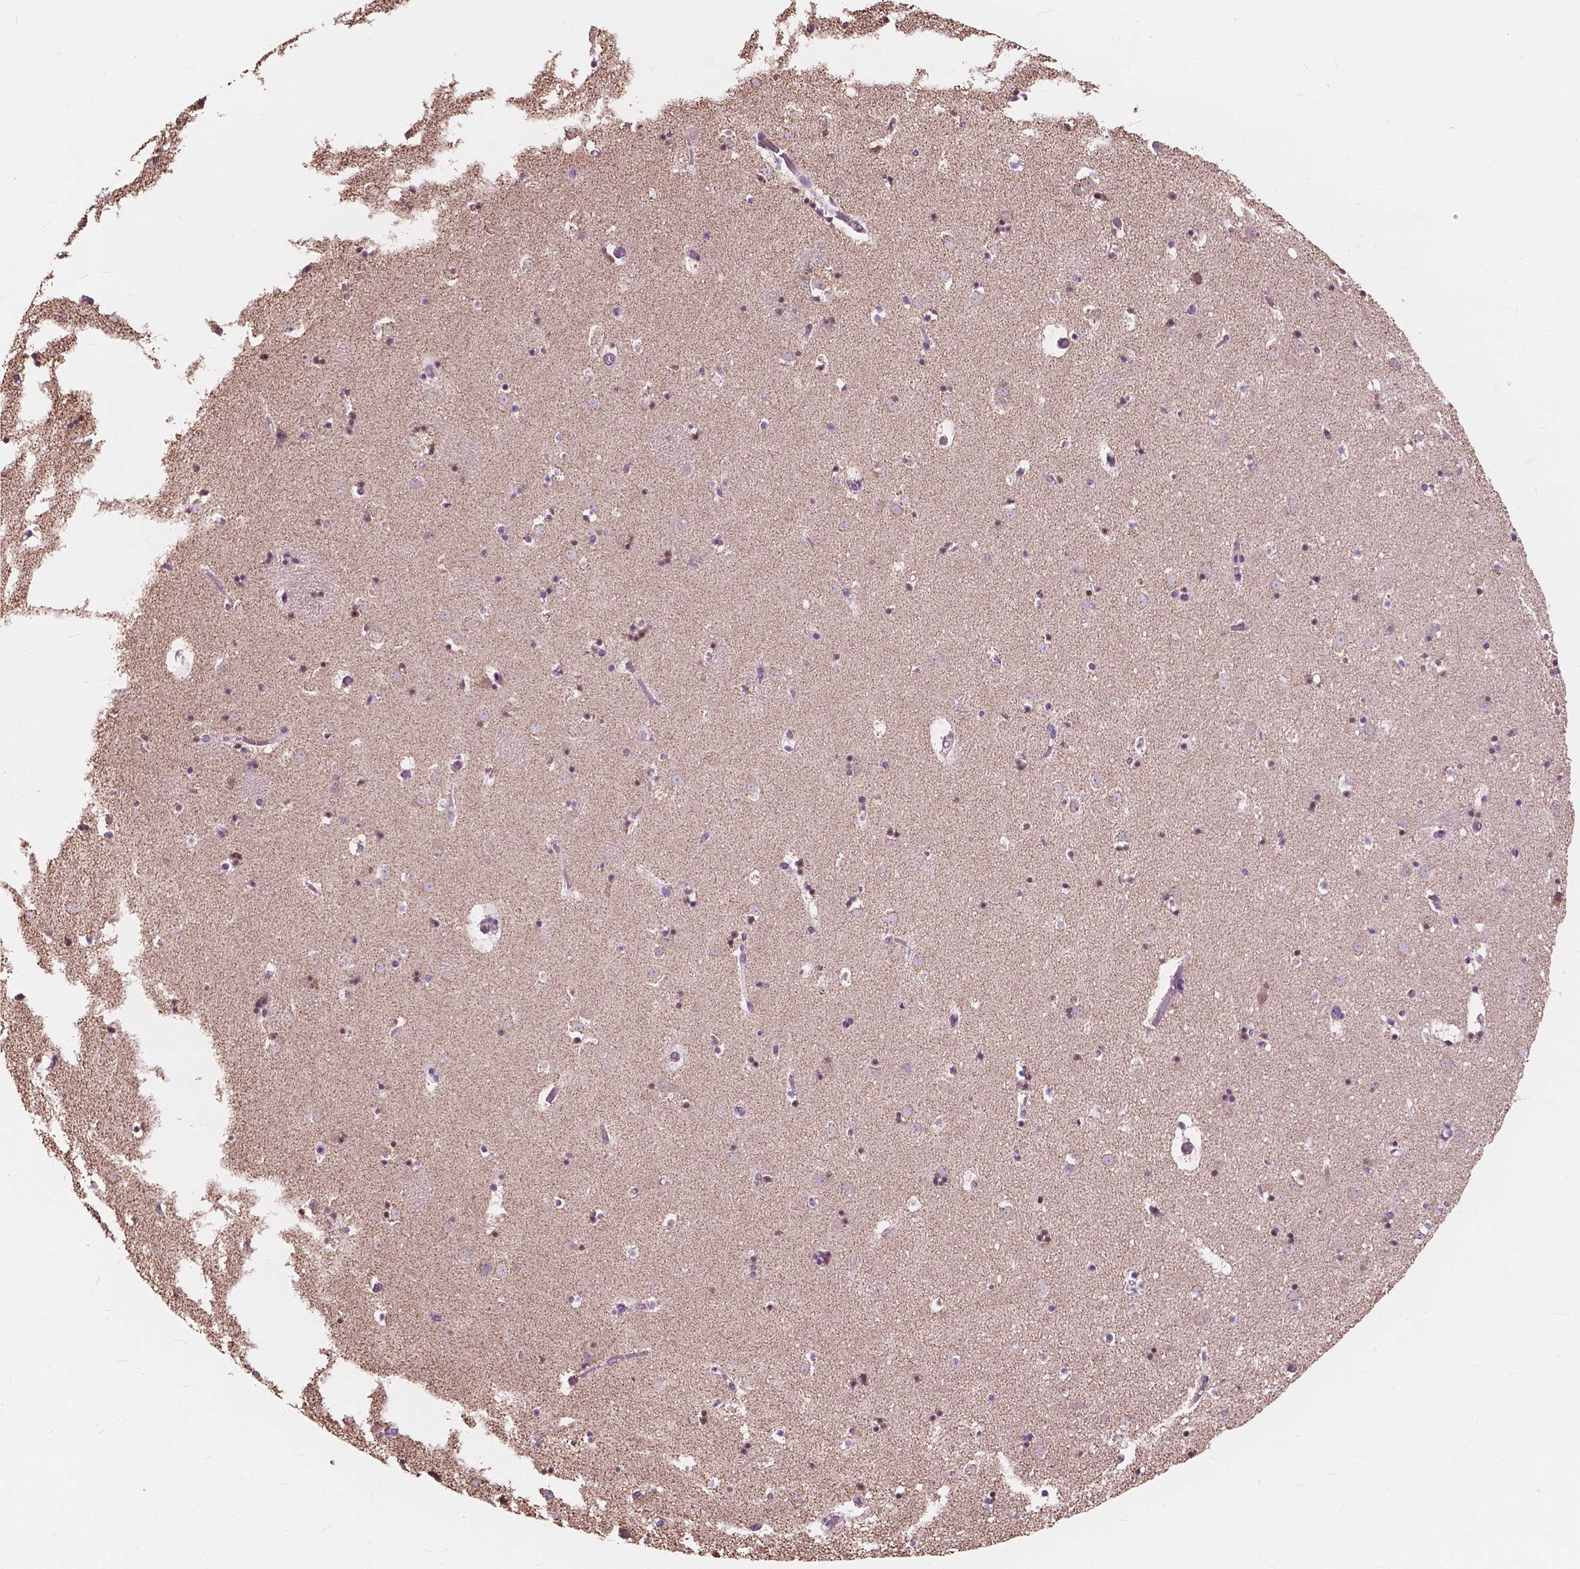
{"staining": {"intensity": "negative", "quantity": "none", "location": "none"}, "tissue": "caudate", "cell_type": "Glial cells", "image_type": "normal", "snomed": [{"axis": "morphology", "description": "Normal tissue, NOS"}, {"axis": "topography", "description": "Lateral ventricle wall"}], "caption": "This is an IHC histopathology image of normal human caudate. There is no positivity in glial cells.", "gene": "SCOC", "patient": {"sex": "female", "age": 42}}